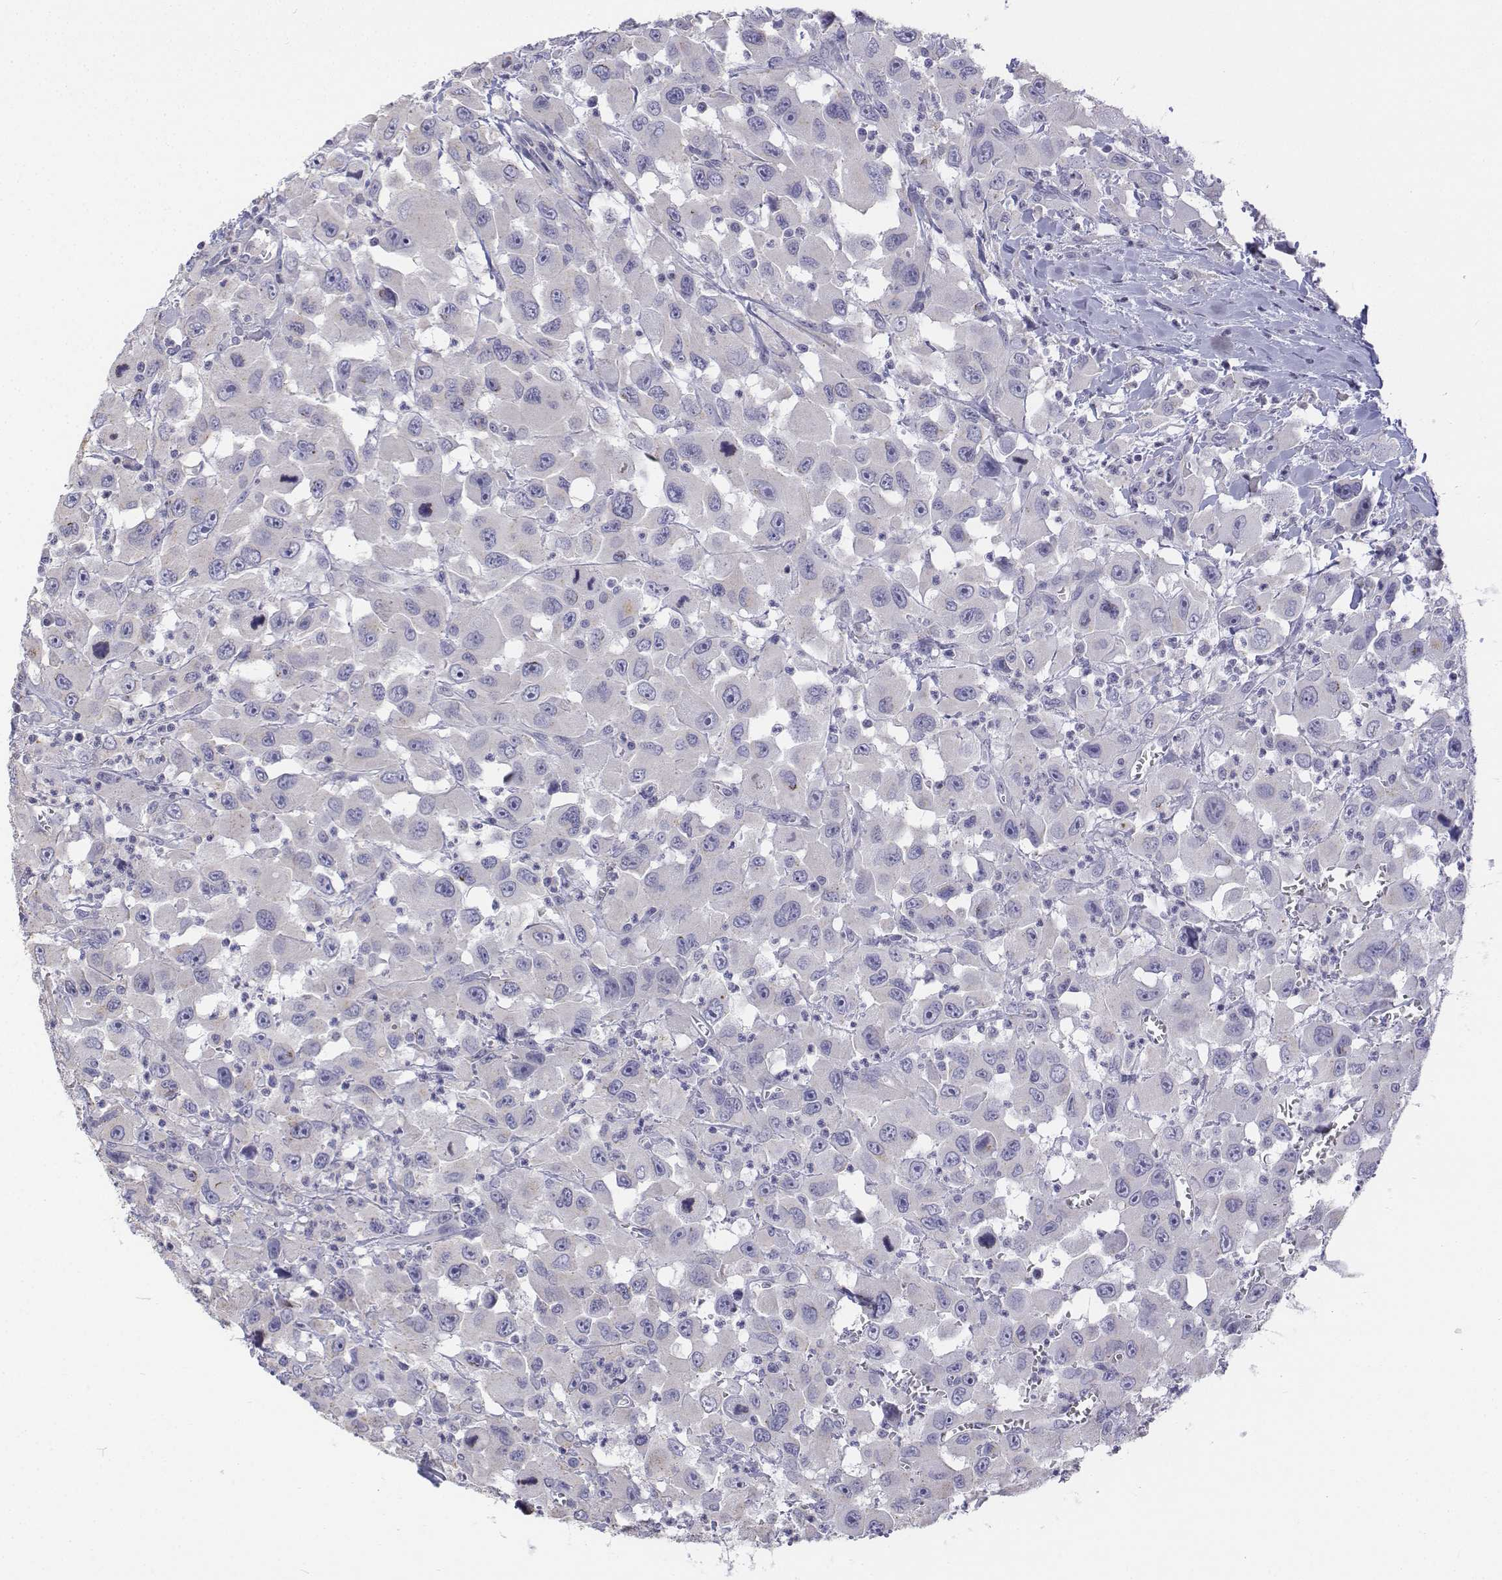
{"staining": {"intensity": "negative", "quantity": "none", "location": "none"}, "tissue": "head and neck cancer", "cell_type": "Tumor cells", "image_type": "cancer", "snomed": [{"axis": "morphology", "description": "Squamous cell carcinoma, NOS"}, {"axis": "morphology", "description": "Squamous cell carcinoma, metastatic, NOS"}, {"axis": "topography", "description": "Oral tissue"}, {"axis": "topography", "description": "Head-Neck"}], "caption": "Histopathology image shows no significant protein staining in tumor cells of head and neck cancer (metastatic squamous cell carcinoma).", "gene": "LGSN", "patient": {"sex": "female", "age": 85}}